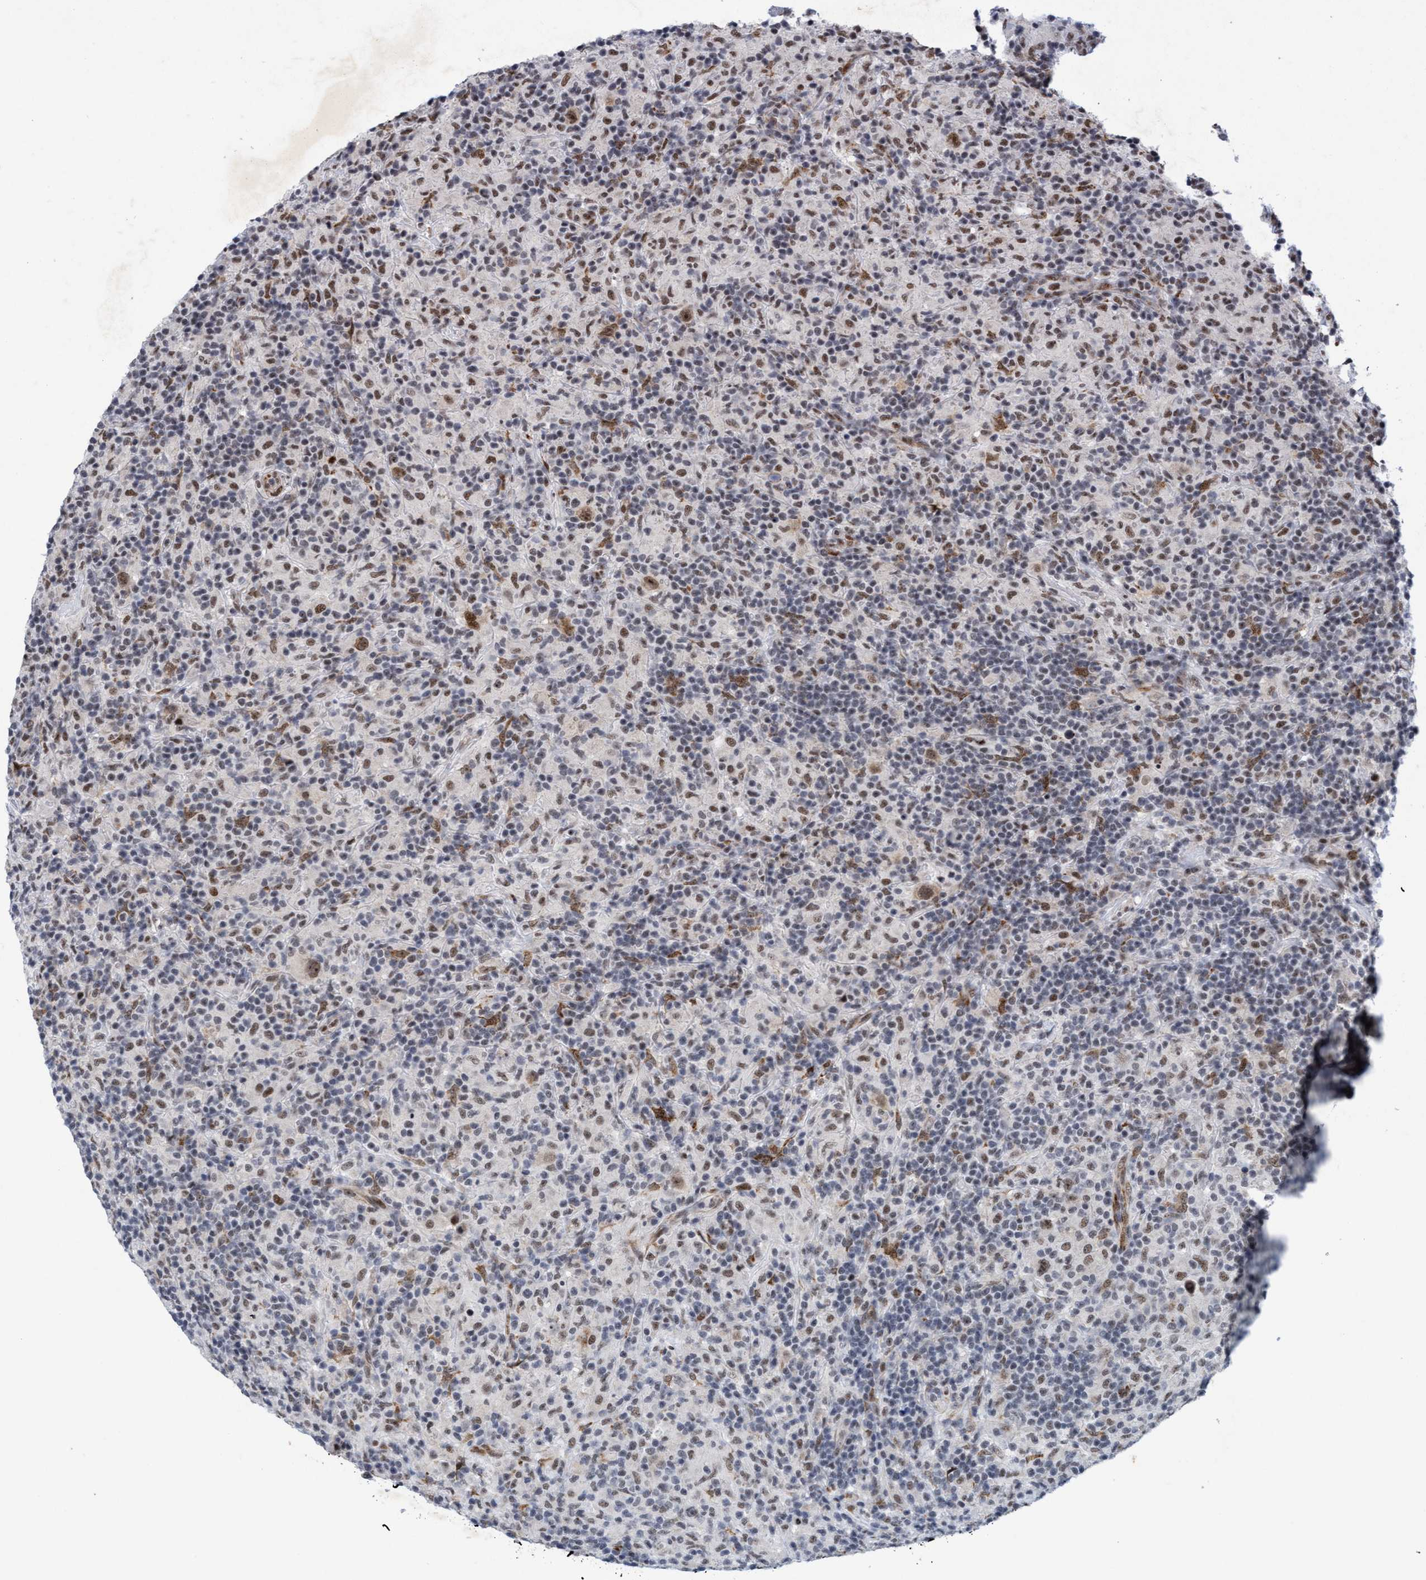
{"staining": {"intensity": "moderate", "quantity": ">75%", "location": "nuclear"}, "tissue": "lymphoma", "cell_type": "Tumor cells", "image_type": "cancer", "snomed": [{"axis": "morphology", "description": "Hodgkin's disease, NOS"}, {"axis": "topography", "description": "Lymph node"}], "caption": "Hodgkin's disease stained with a brown dye demonstrates moderate nuclear positive positivity in approximately >75% of tumor cells.", "gene": "GLT6D1", "patient": {"sex": "male", "age": 70}}